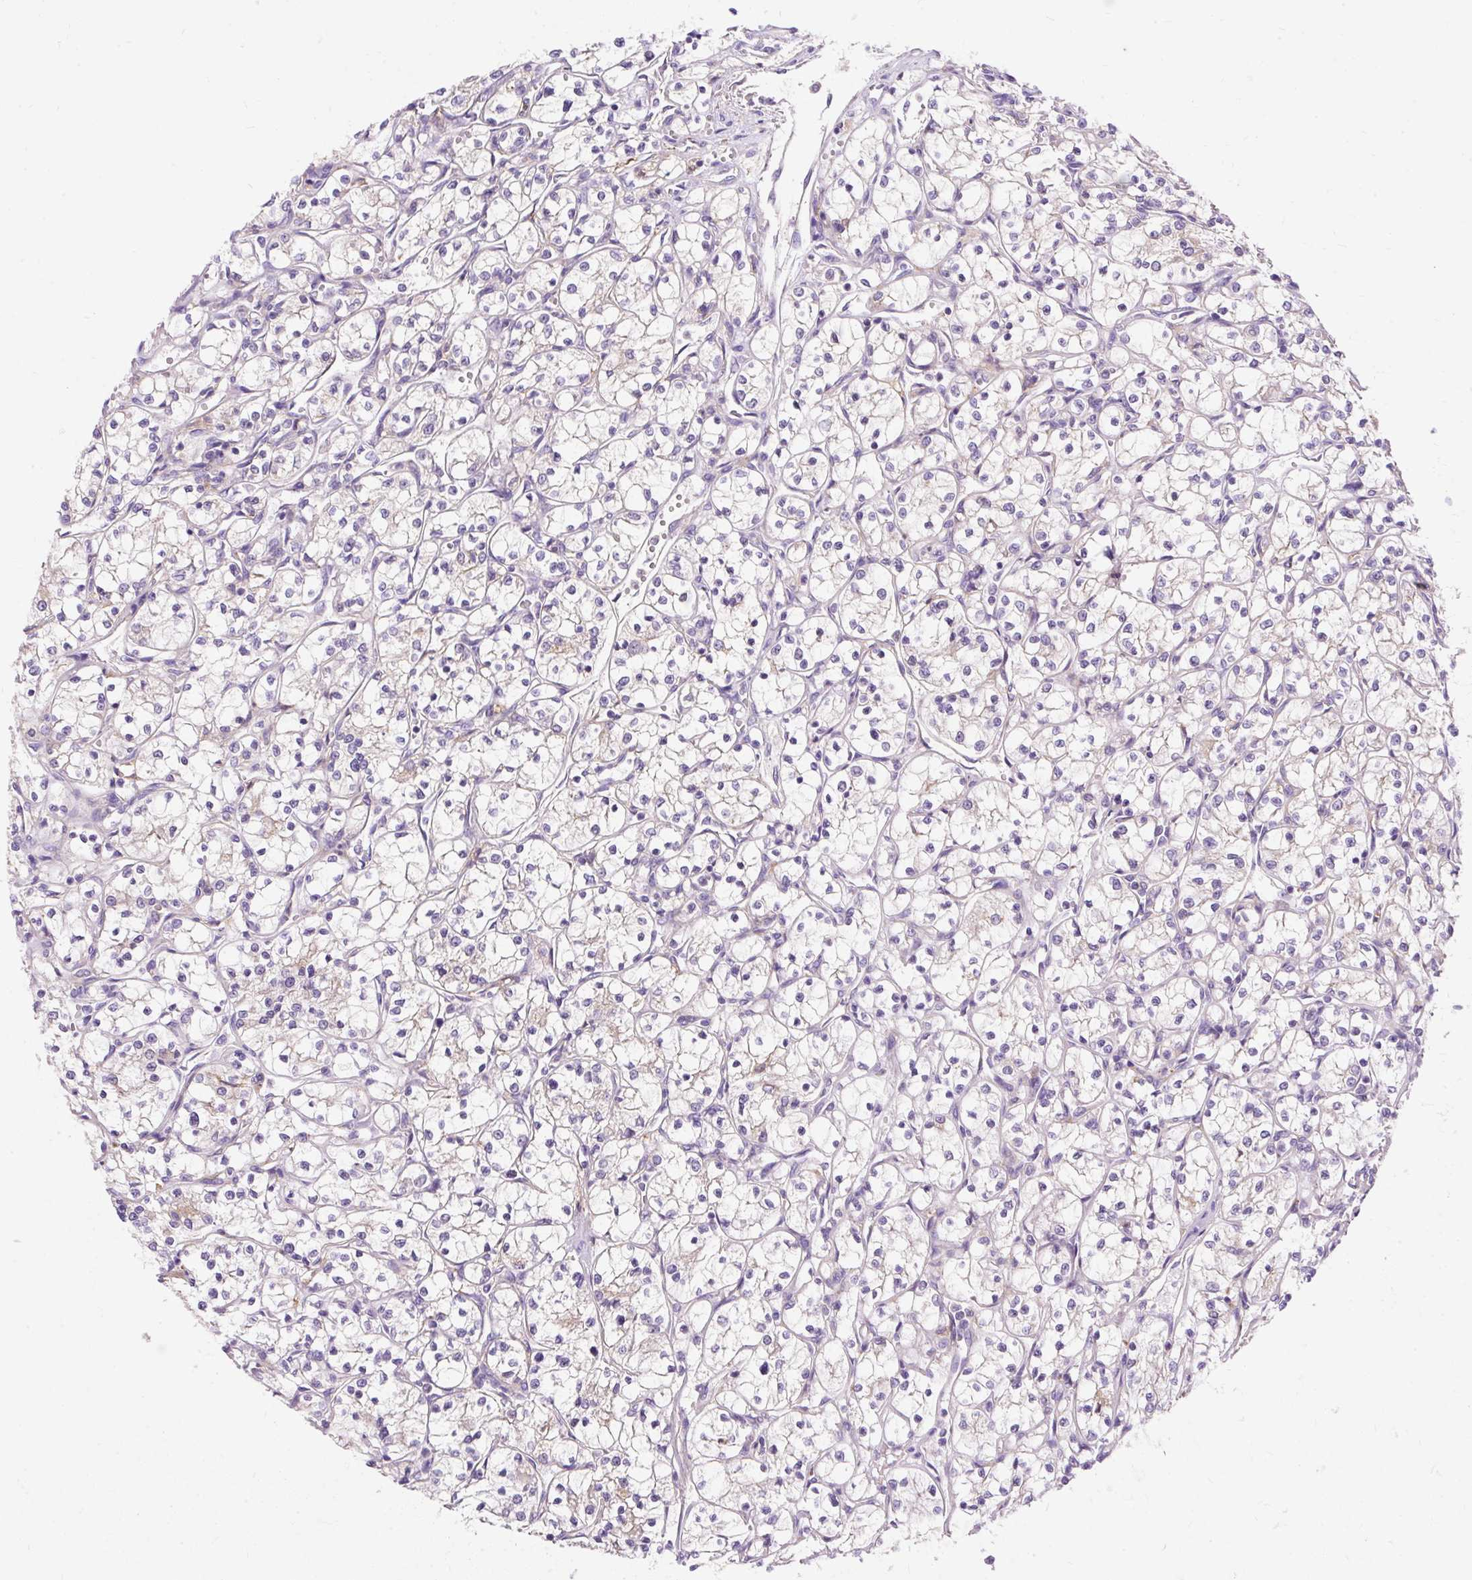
{"staining": {"intensity": "weak", "quantity": "<25%", "location": "cytoplasmic/membranous"}, "tissue": "renal cancer", "cell_type": "Tumor cells", "image_type": "cancer", "snomed": [{"axis": "morphology", "description": "Adenocarcinoma, NOS"}, {"axis": "topography", "description": "Kidney"}], "caption": "Immunohistochemical staining of human renal adenocarcinoma demonstrates no significant expression in tumor cells.", "gene": "OR4K15", "patient": {"sex": "female", "age": 69}}